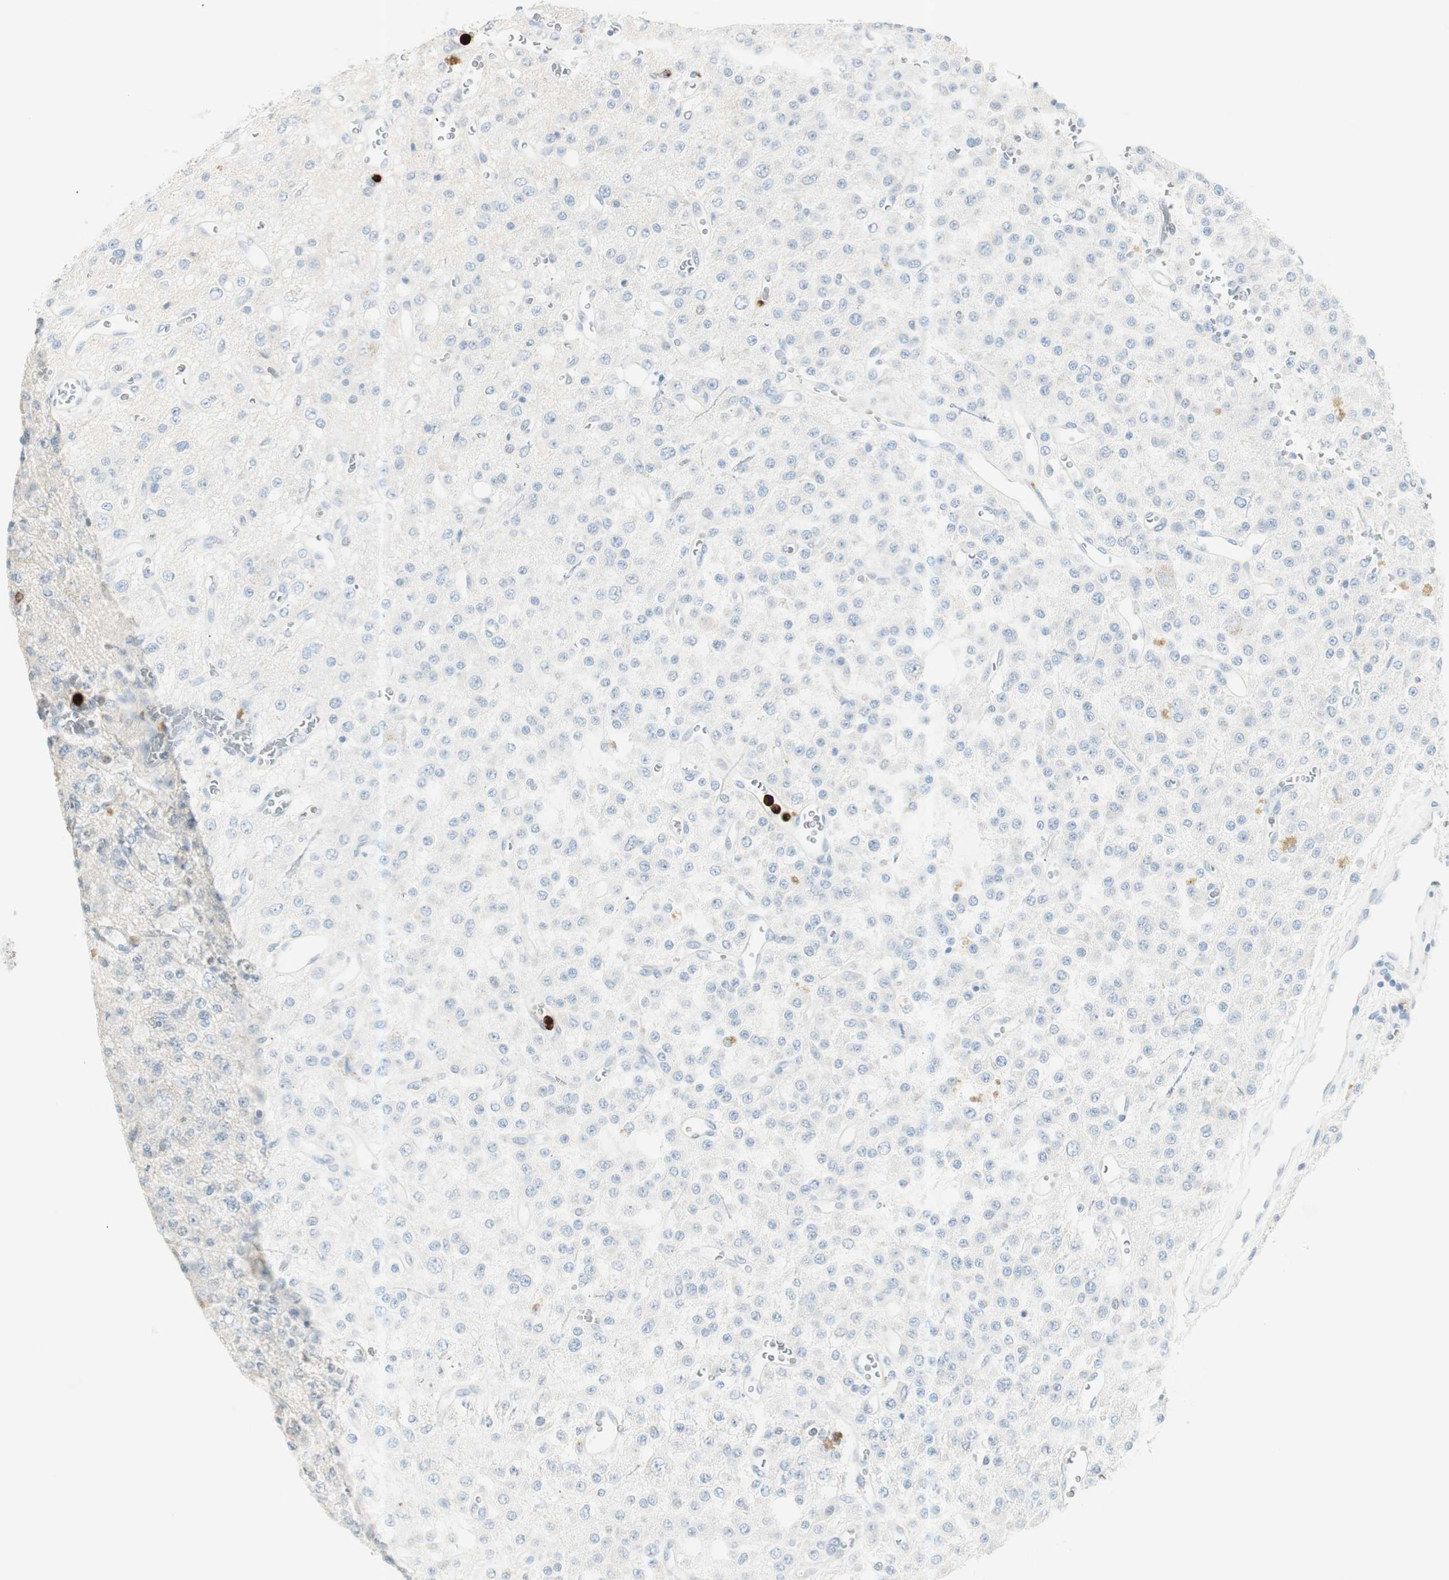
{"staining": {"intensity": "negative", "quantity": "none", "location": "none"}, "tissue": "glioma", "cell_type": "Tumor cells", "image_type": "cancer", "snomed": [{"axis": "morphology", "description": "Glioma, malignant, Low grade"}, {"axis": "topography", "description": "Brain"}], "caption": "IHC of human glioma displays no staining in tumor cells.", "gene": "PRTN3", "patient": {"sex": "male", "age": 38}}